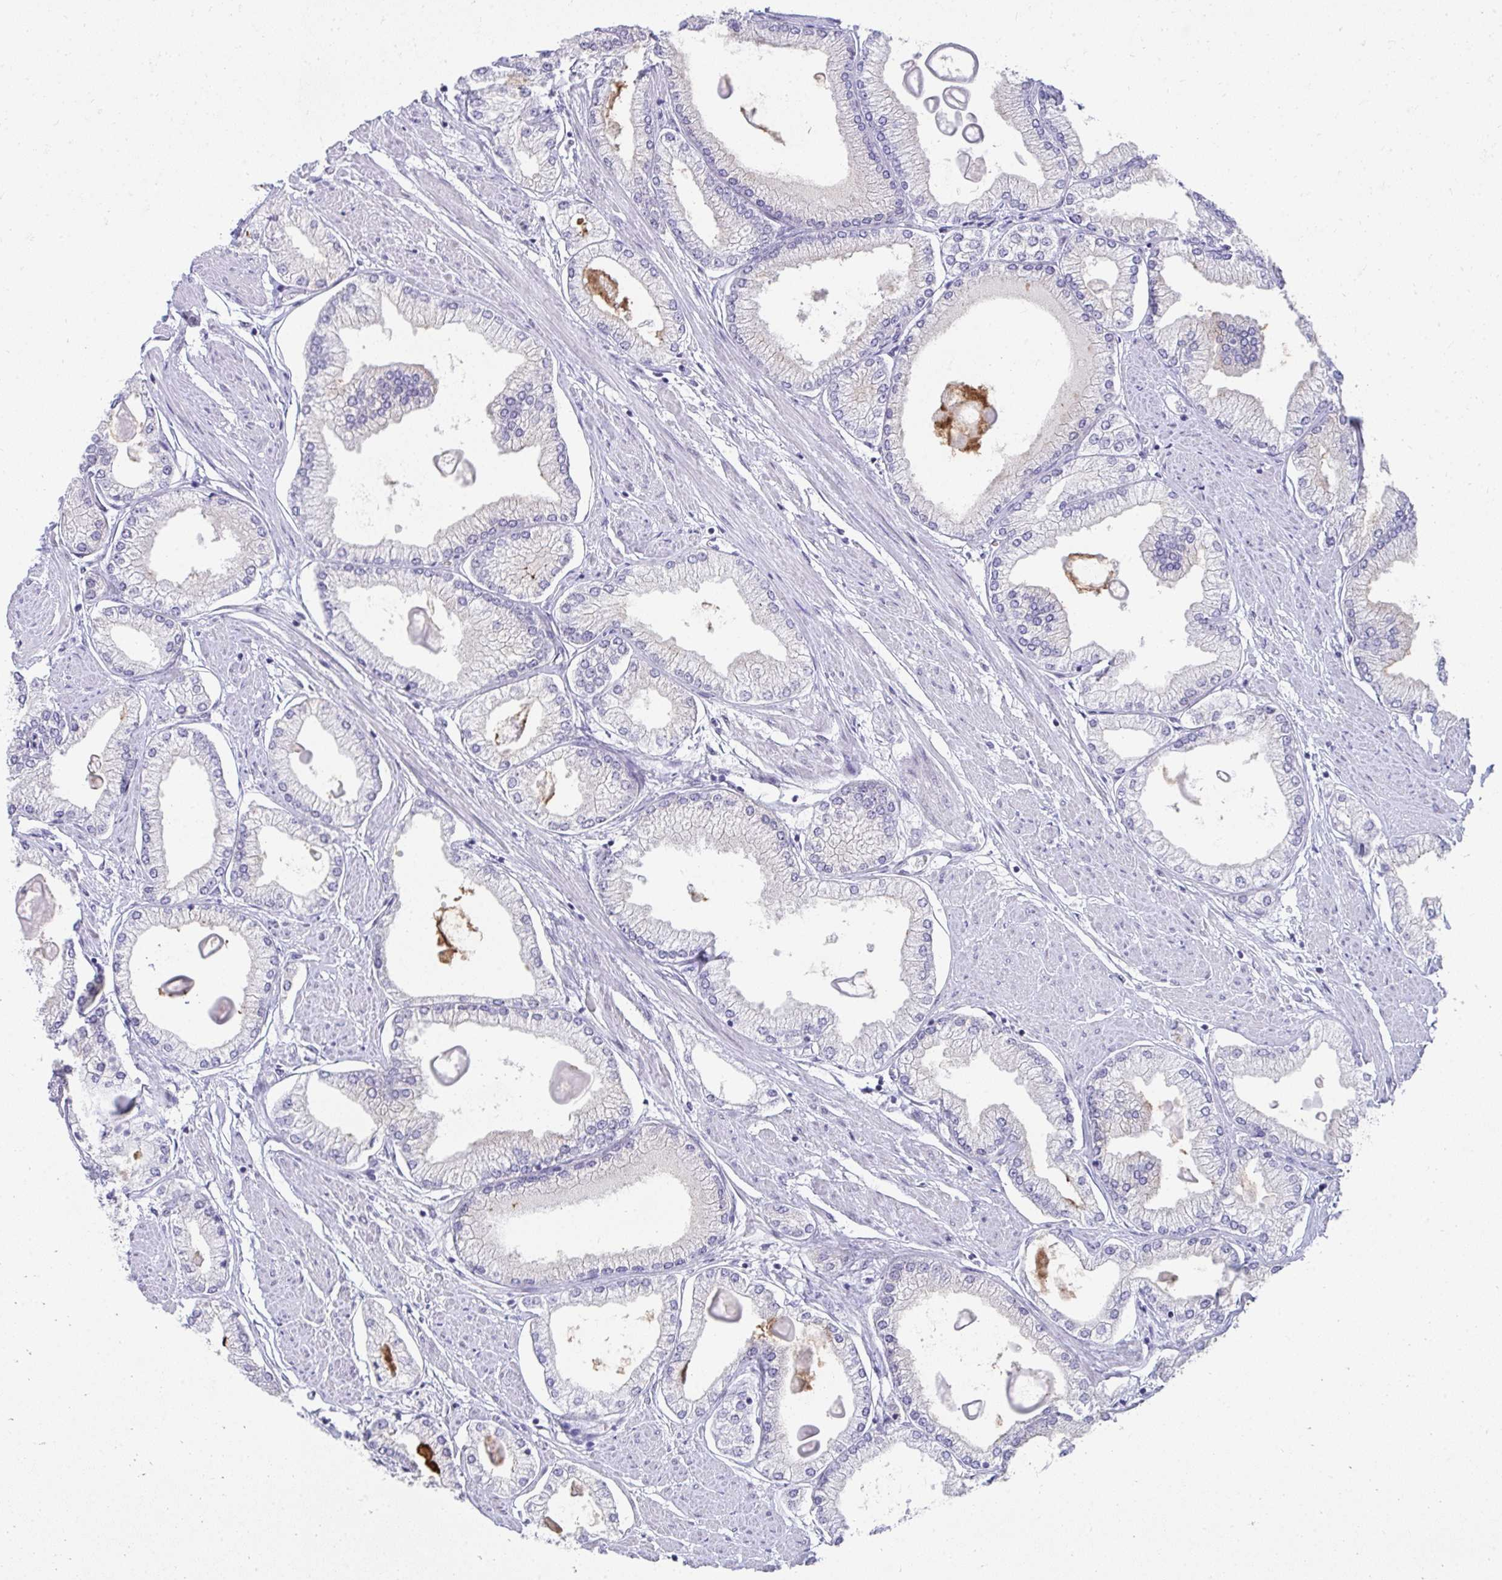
{"staining": {"intensity": "negative", "quantity": "none", "location": "none"}, "tissue": "prostate cancer", "cell_type": "Tumor cells", "image_type": "cancer", "snomed": [{"axis": "morphology", "description": "Adenocarcinoma, High grade"}, {"axis": "topography", "description": "Prostate"}], "caption": "Human prostate cancer (adenocarcinoma (high-grade)) stained for a protein using IHC shows no expression in tumor cells.", "gene": "HIRA", "patient": {"sex": "male", "age": 68}}